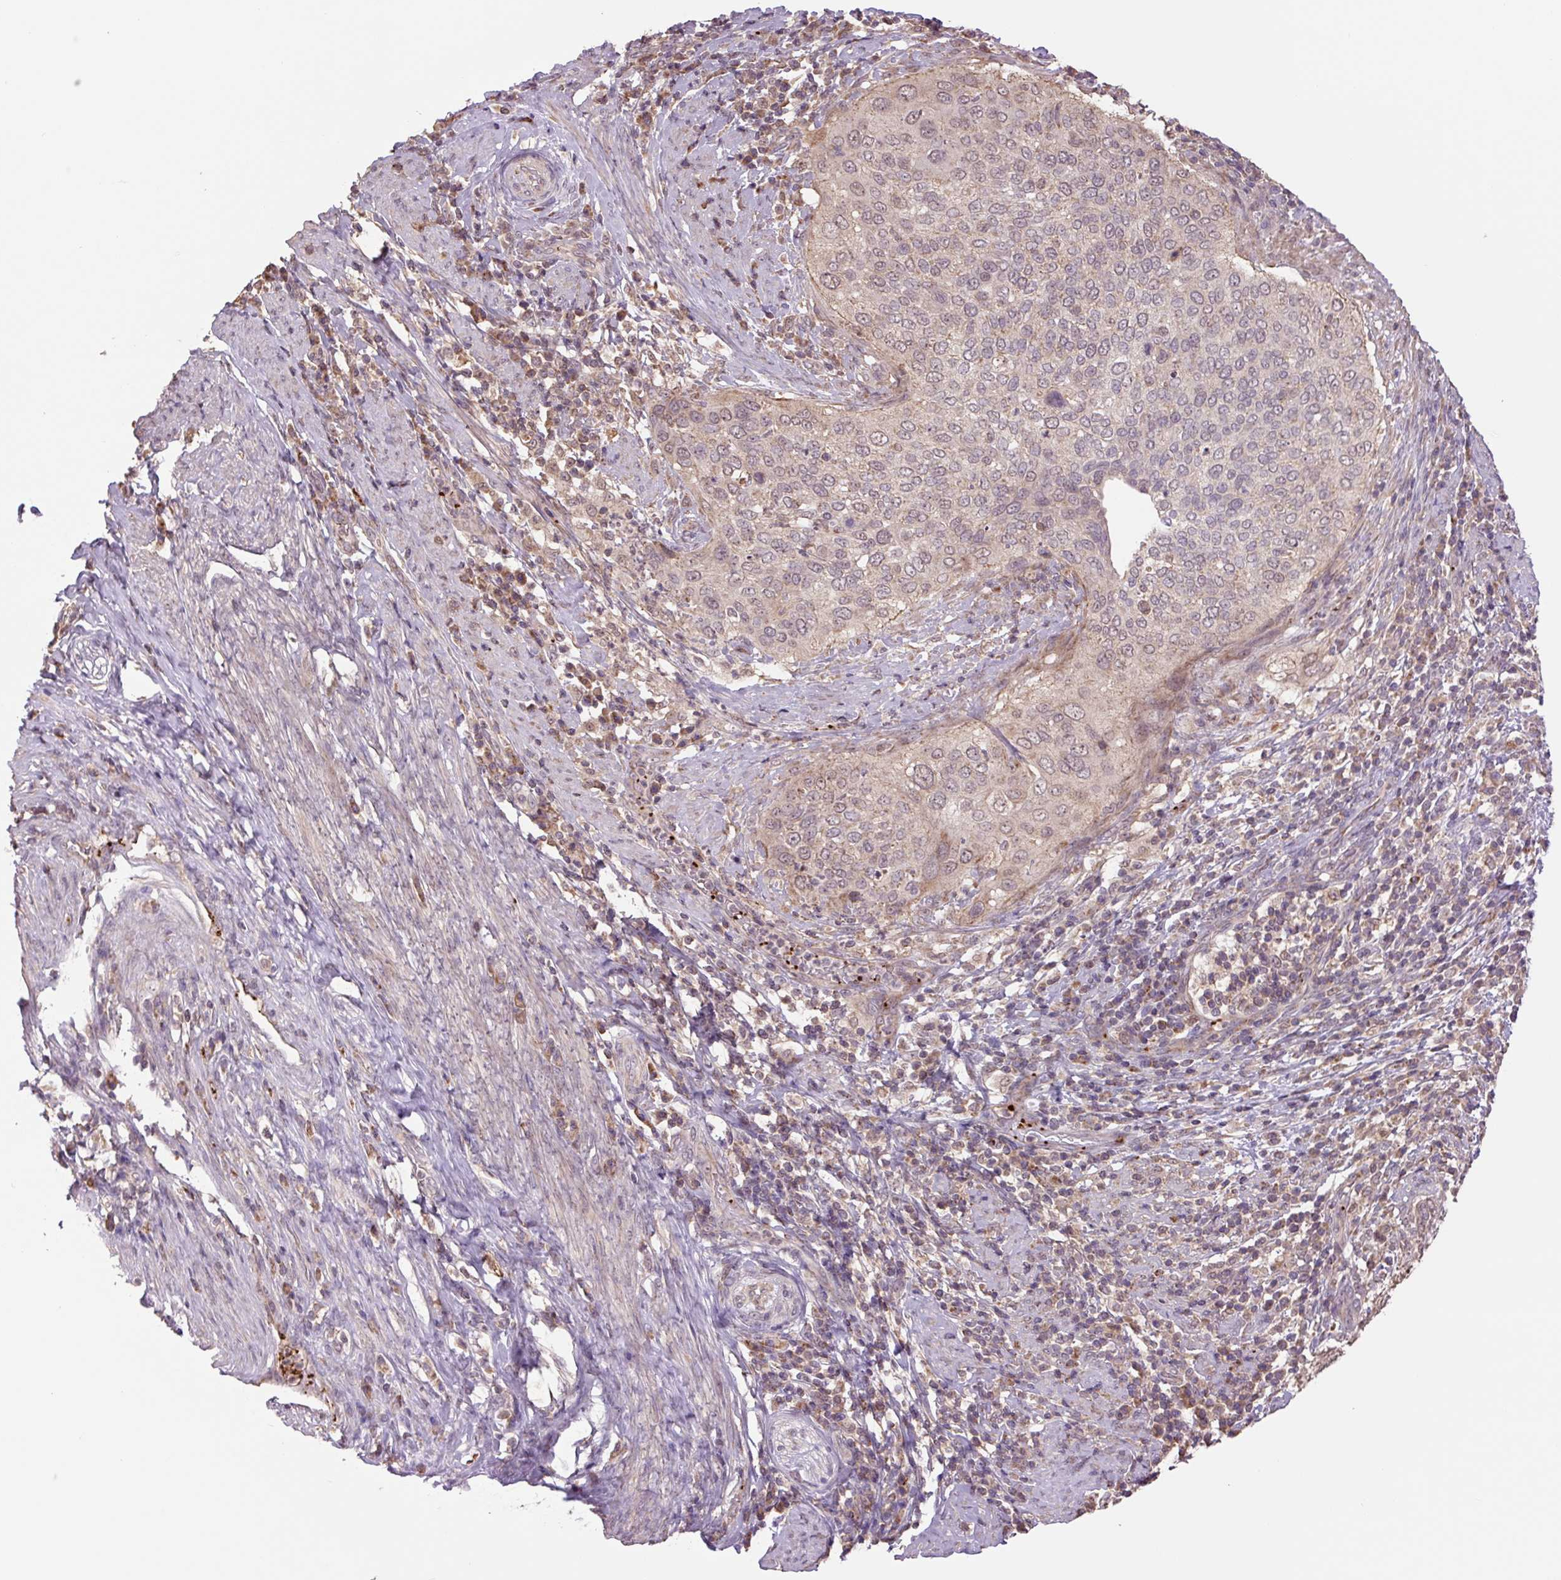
{"staining": {"intensity": "weak", "quantity": "<25%", "location": "cytoplasmic/membranous"}, "tissue": "cervical cancer", "cell_type": "Tumor cells", "image_type": "cancer", "snomed": [{"axis": "morphology", "description": "Squamous cell carcinoma, NOS"}, {"axis": "topography", "description": "Cervix"}], "caption": "The histopathology image displays no staining of tumor cells in squamous cell carcinoma (cervical). Nuclei are stained in blue.", "gene": "TMEM160", "patient": {"sex": "female", "age": 38}}